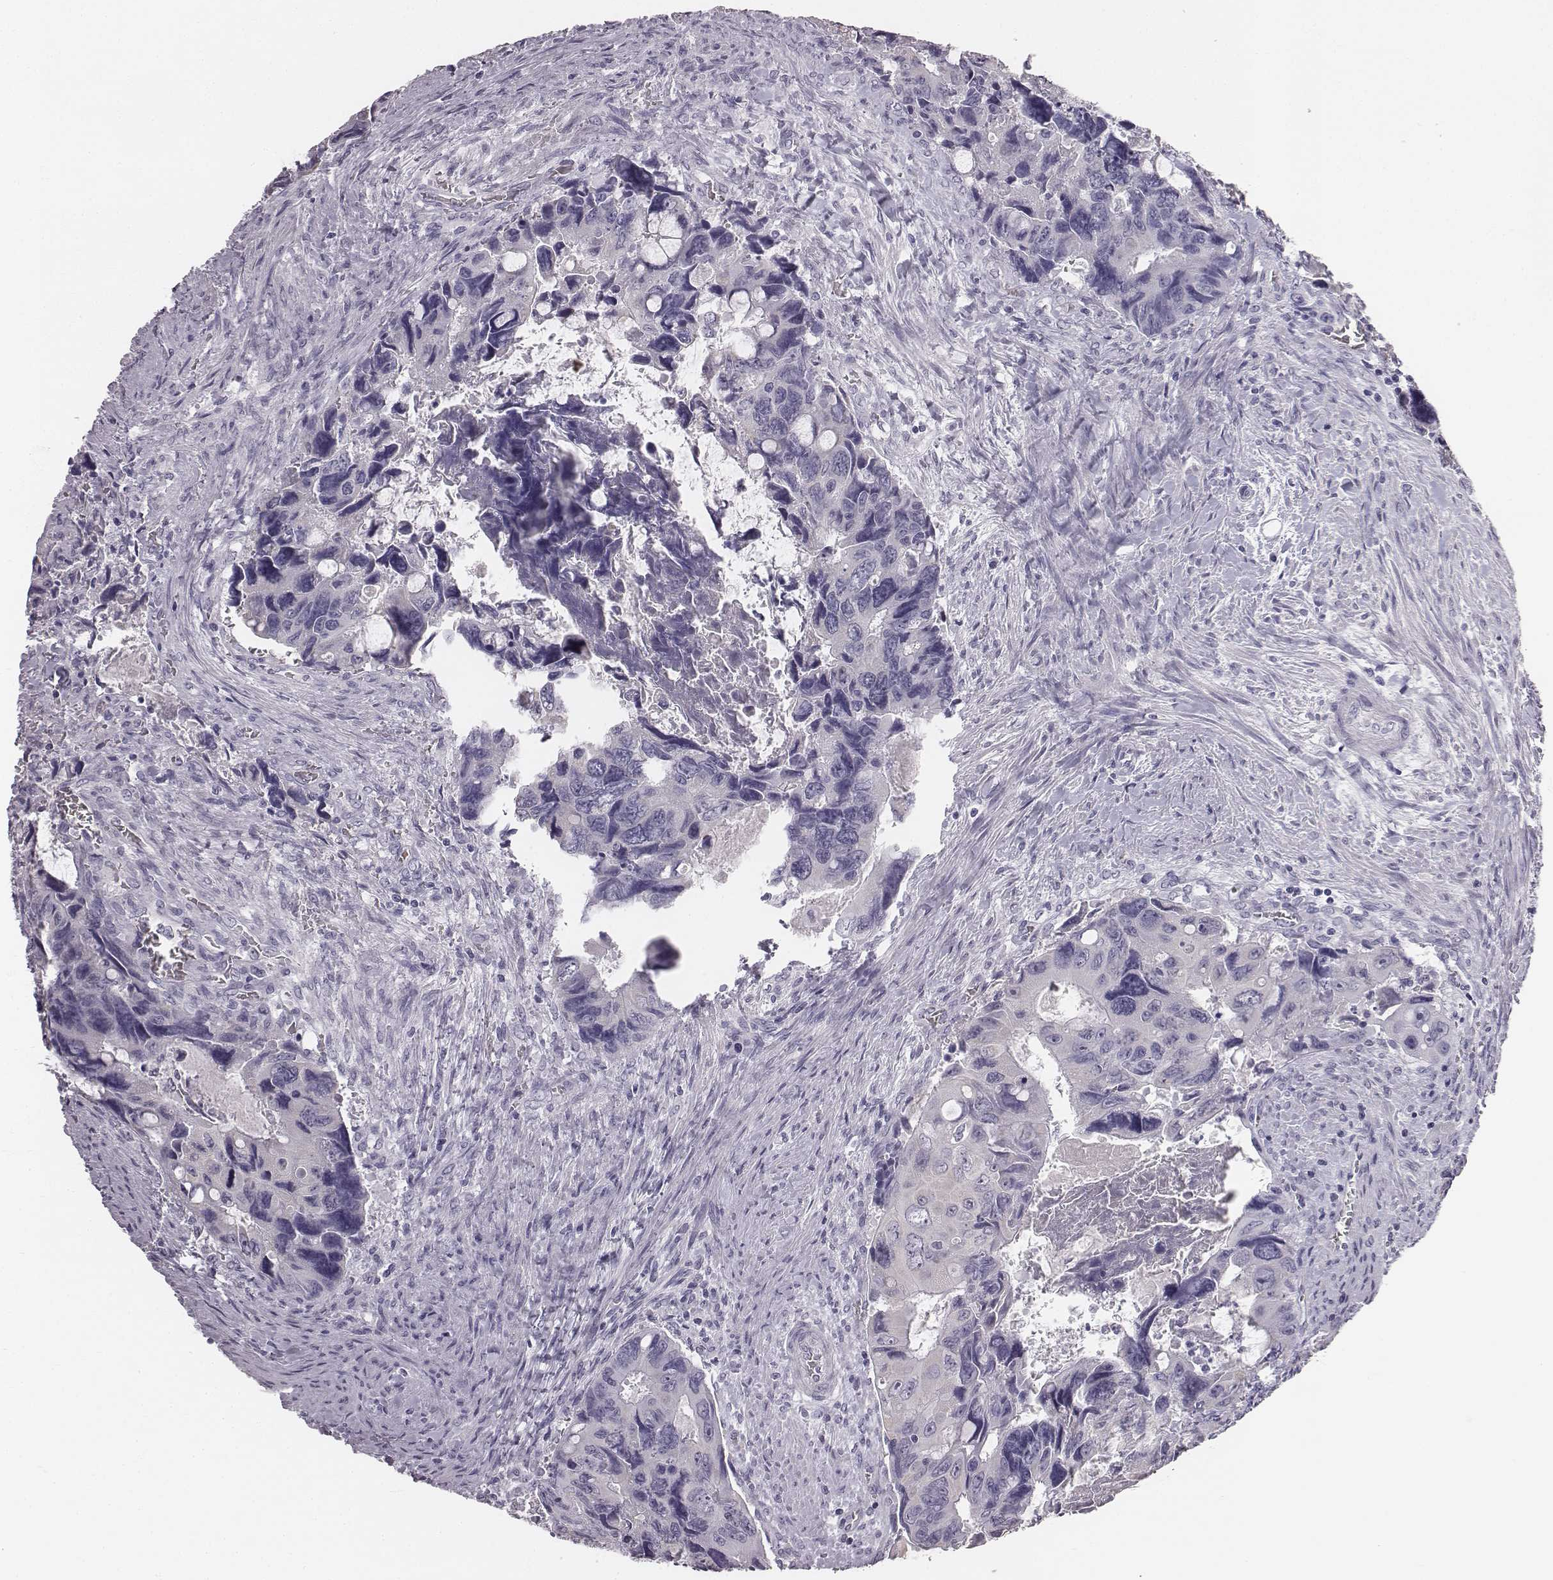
{"staining": {"intensity": "negative", "quantity": "none", "location": "none"}, "tissue": "colorectal cancer", "cell_type": "Tumor cells", "image_type": "cancer", "snomed": [{"axis": "morphology", "description": "Adenocarcinoma, NOS"}, {"axis": "topography", "description": "Rectum"}], "caption": "IHC of colorectal cancer (adenocarcinoma) exhibits no staining in tumor cells.", "gene": "HBZ", "patient": {"sex": "male", "age": 62}}